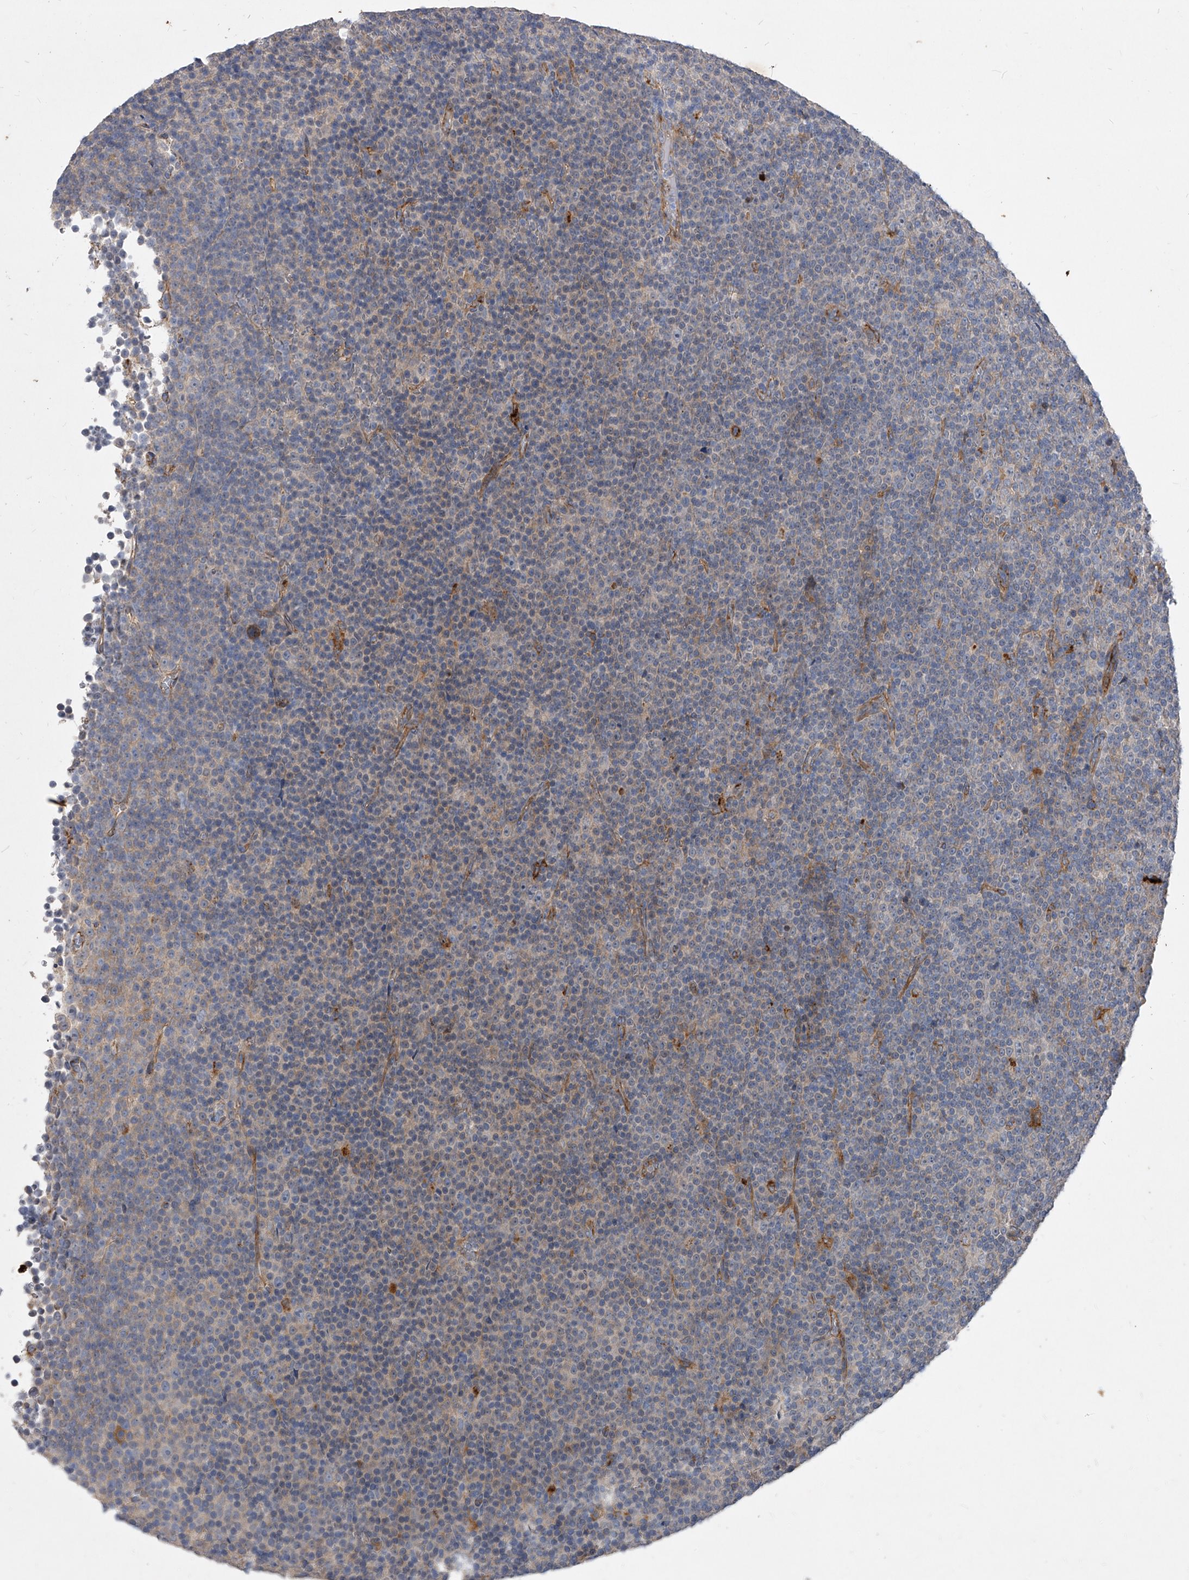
{"staining": {"intensity": "negative", "quantity": "none", "location": "none"}, "tissue": "lymphoma", "cell_type": "Tumor cells", "image_type": "cancer", "snomed": [{"axis": "morphology", "description": "Malignant lymphoma, non-Hodgkin's type, Low grade"}, {"axis": "topography", "description": "Lymph node"}], "caption": "Malignant lymphoma, non-Hodgkin's type (low-grade) stained for a protein using immunohistochemistry demonstrates no expression tumor cells.", "gene": "MINDY4", "patient": {"sex": "female", "age": 67}}